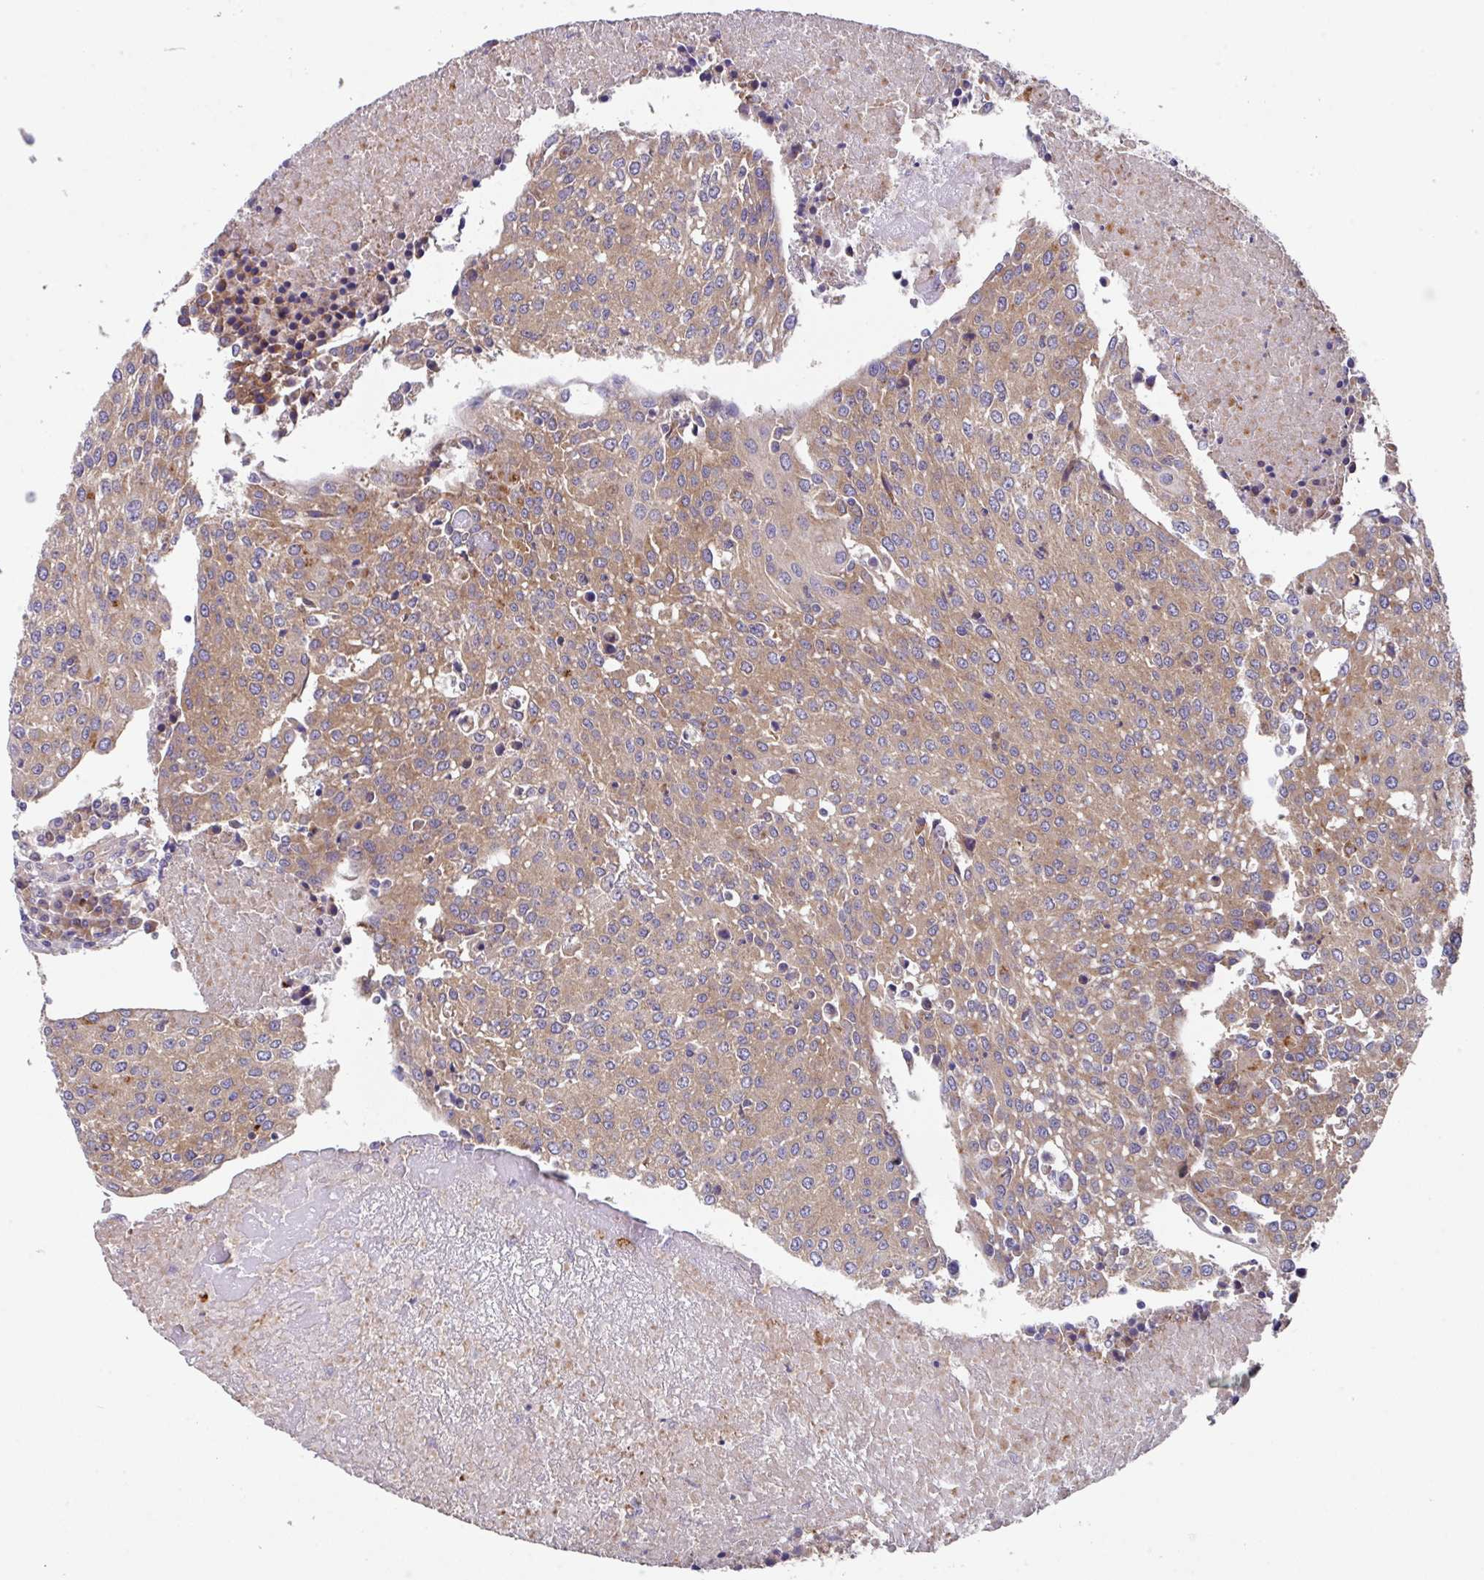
{"staining": {"intensity": "moderate", "quantity": ">75%", "location": "cytoplasmic/membranous"}, "tissue": "urothelial cancer", "cell_type": "Tumor cells", "image_type": "cancer", "snomed": [{"axis": "morphology", "description": "Urothelial carcinoma, High grade"}, {"axis": "topography", "description": "Urinary bladder"}], "caption": "A brown stain highlights moderate cytoplasmic/membranous positivity of a protein in urothelial cancer tumor cells. Nuclei are stained in blue.", "gene": "EIF4B", "patient": {"sex": "female", "age": 85}}